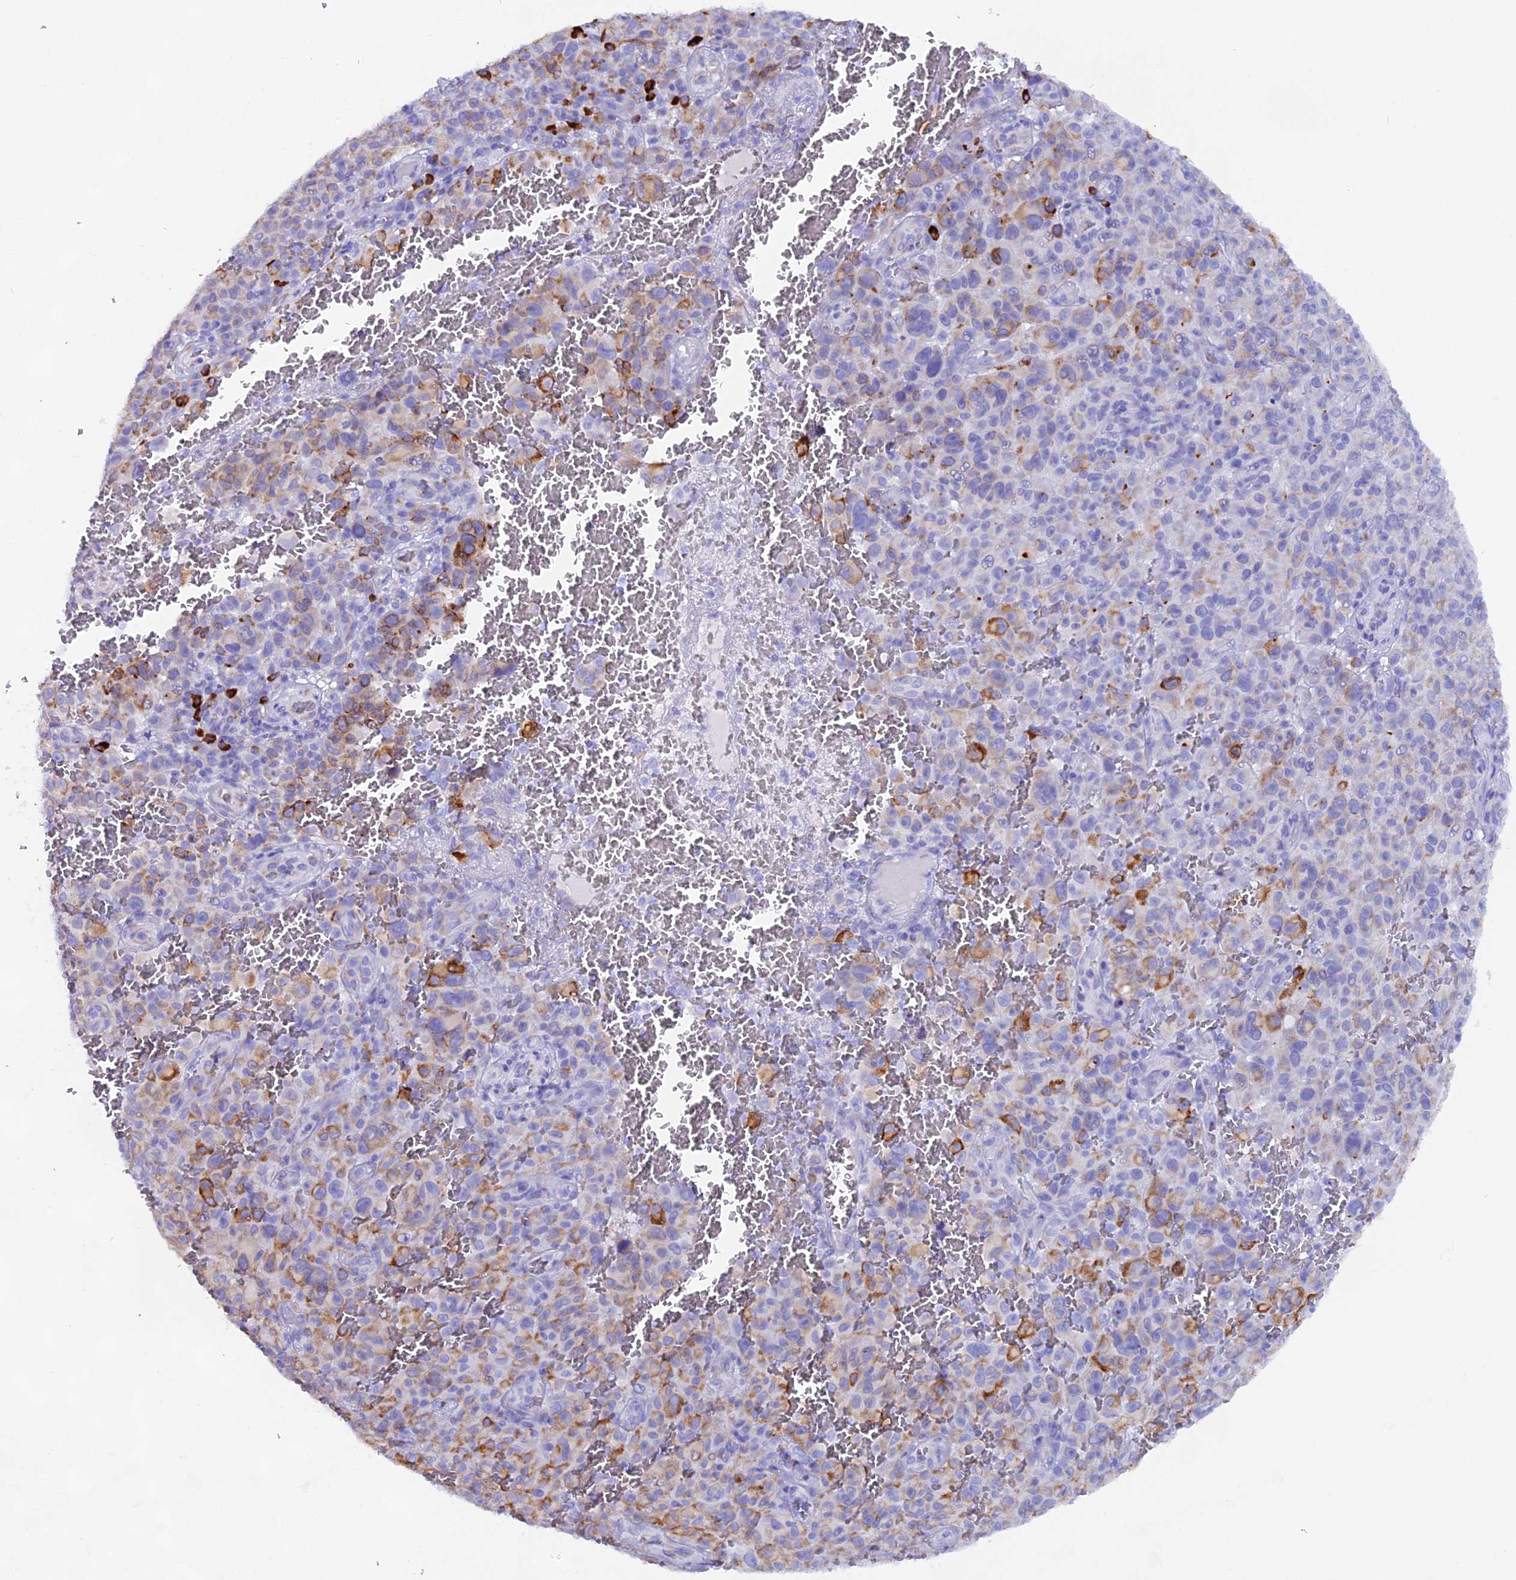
{"staining": {"intensity": "moderate", "quantity": "25%-75%", "location": "cytoplasmic/membranous"}, "tissue": "melanoma", "cell_type": "Tumor cells", "image_type": "cancer", "snomed": [{"axis": "morphology", "description": "Malignant melanoma, NOS"}, {"axis": "topography", "description": "Skin"}], "caption": "A brown stain labels moderate cytoplasmic/membranous staining of a protein in malignant melanoma tumor cells. The staining is performed using DAB brown chromogen to label protein expression. The nuclei are counter-stained blue using hematoxylin.", "gene": "FKBP11", "patient": {"sex": "female", "age": 82}}